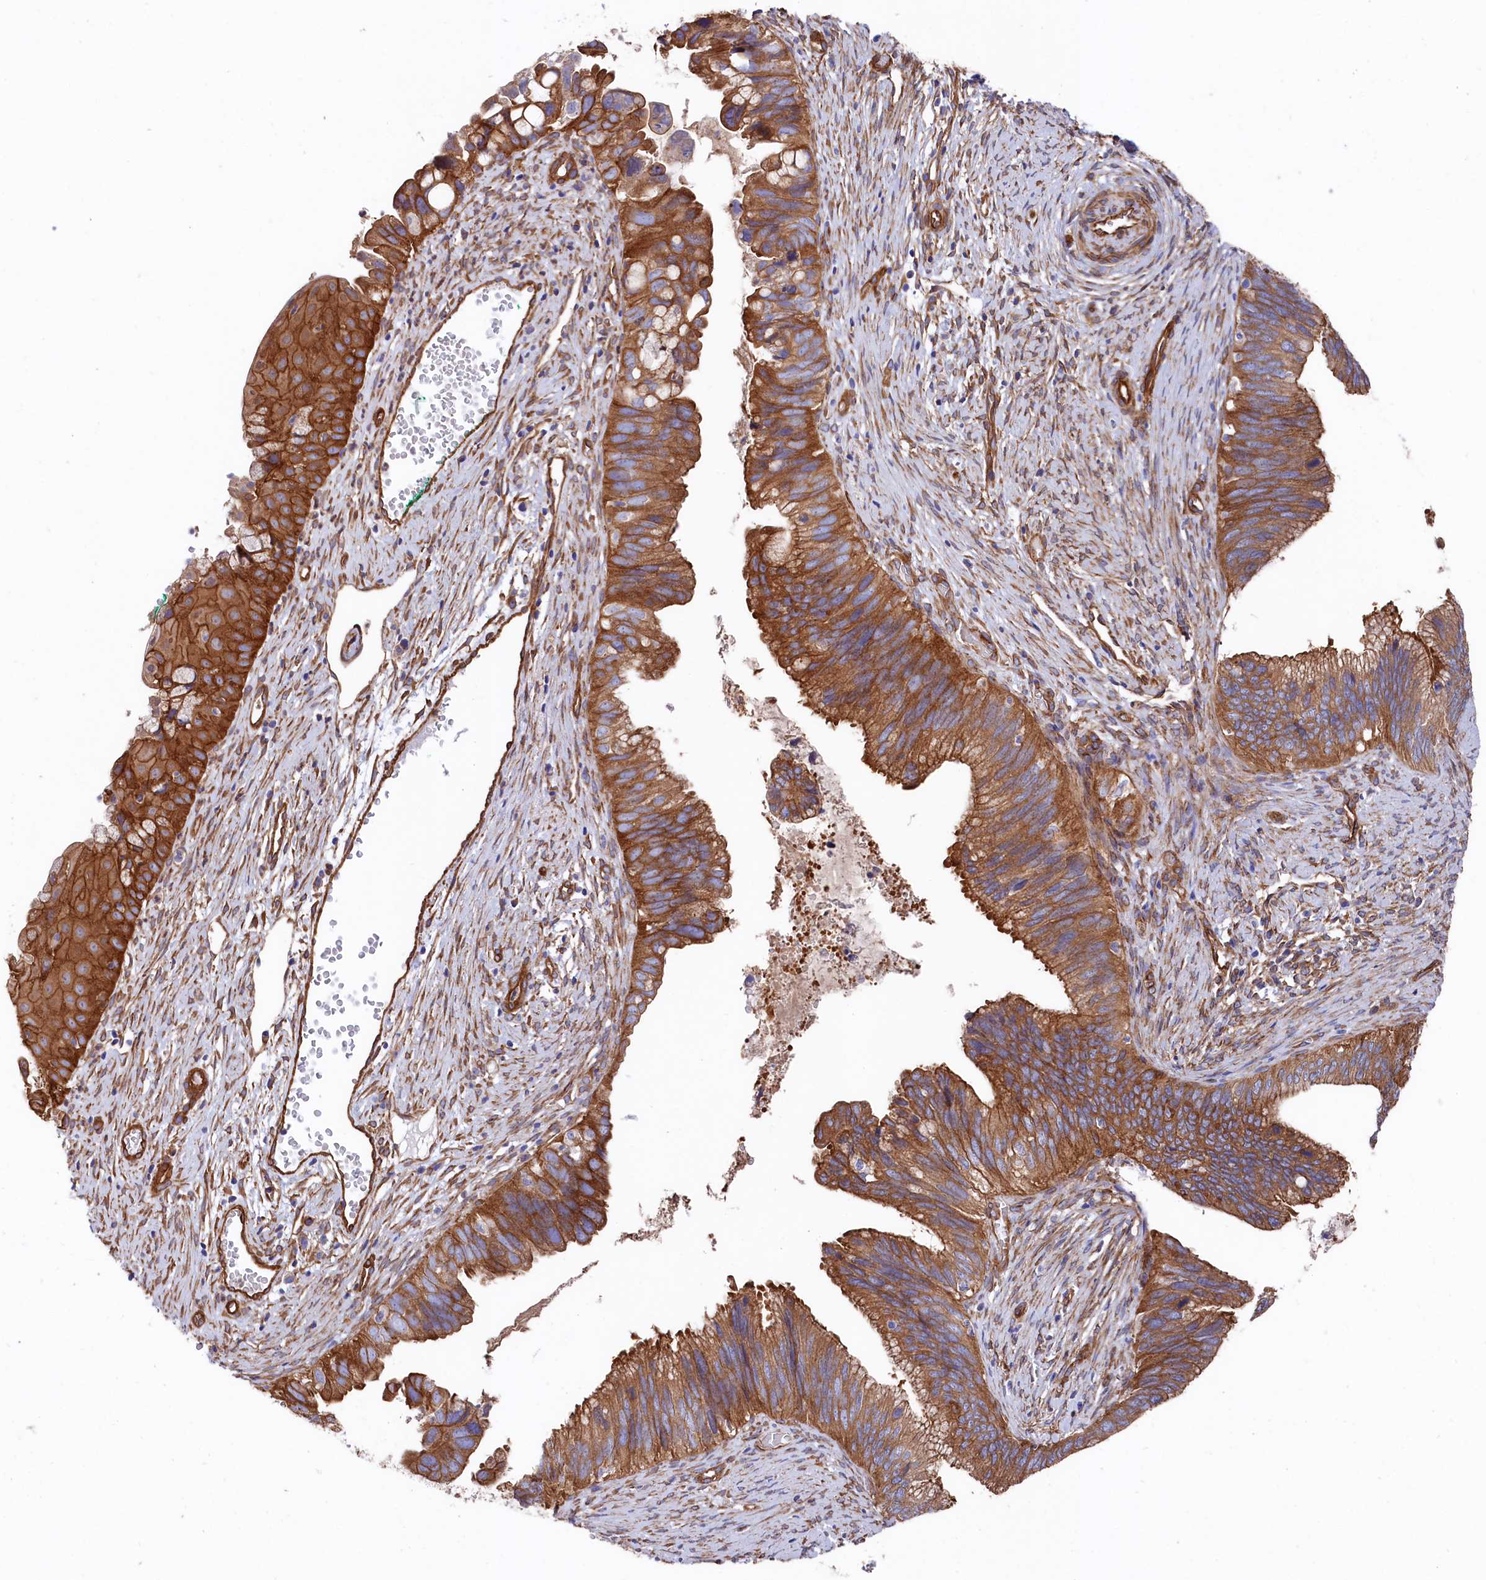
{"staining": {"intensity": "strong", "quantity": ">75%", "location": "cytoplasmic/membranous"}, "tissue": "cervical cancer", "cell_type": "Tumor cells", "image_type": "cancer", "snomed": [{"axis": "morphology", "description": "Adenocarcinoma, NOS"}, {"axis": "topography", "description": "Cervix"}], "caption": "Protein staining of cervical adenocarcinoma tissue shows strong cytoplasmic/membranous positivity in about >75% of tumor cells. The protein of interest is stained brown, and the nuclei are stained in blue (DAB (3,3'-diaminobenzidine) IHC with brightfield microscopy, high magnification).", "gene": "TNKS1BP1", "patient": {"sex": "female", "age": 42}}